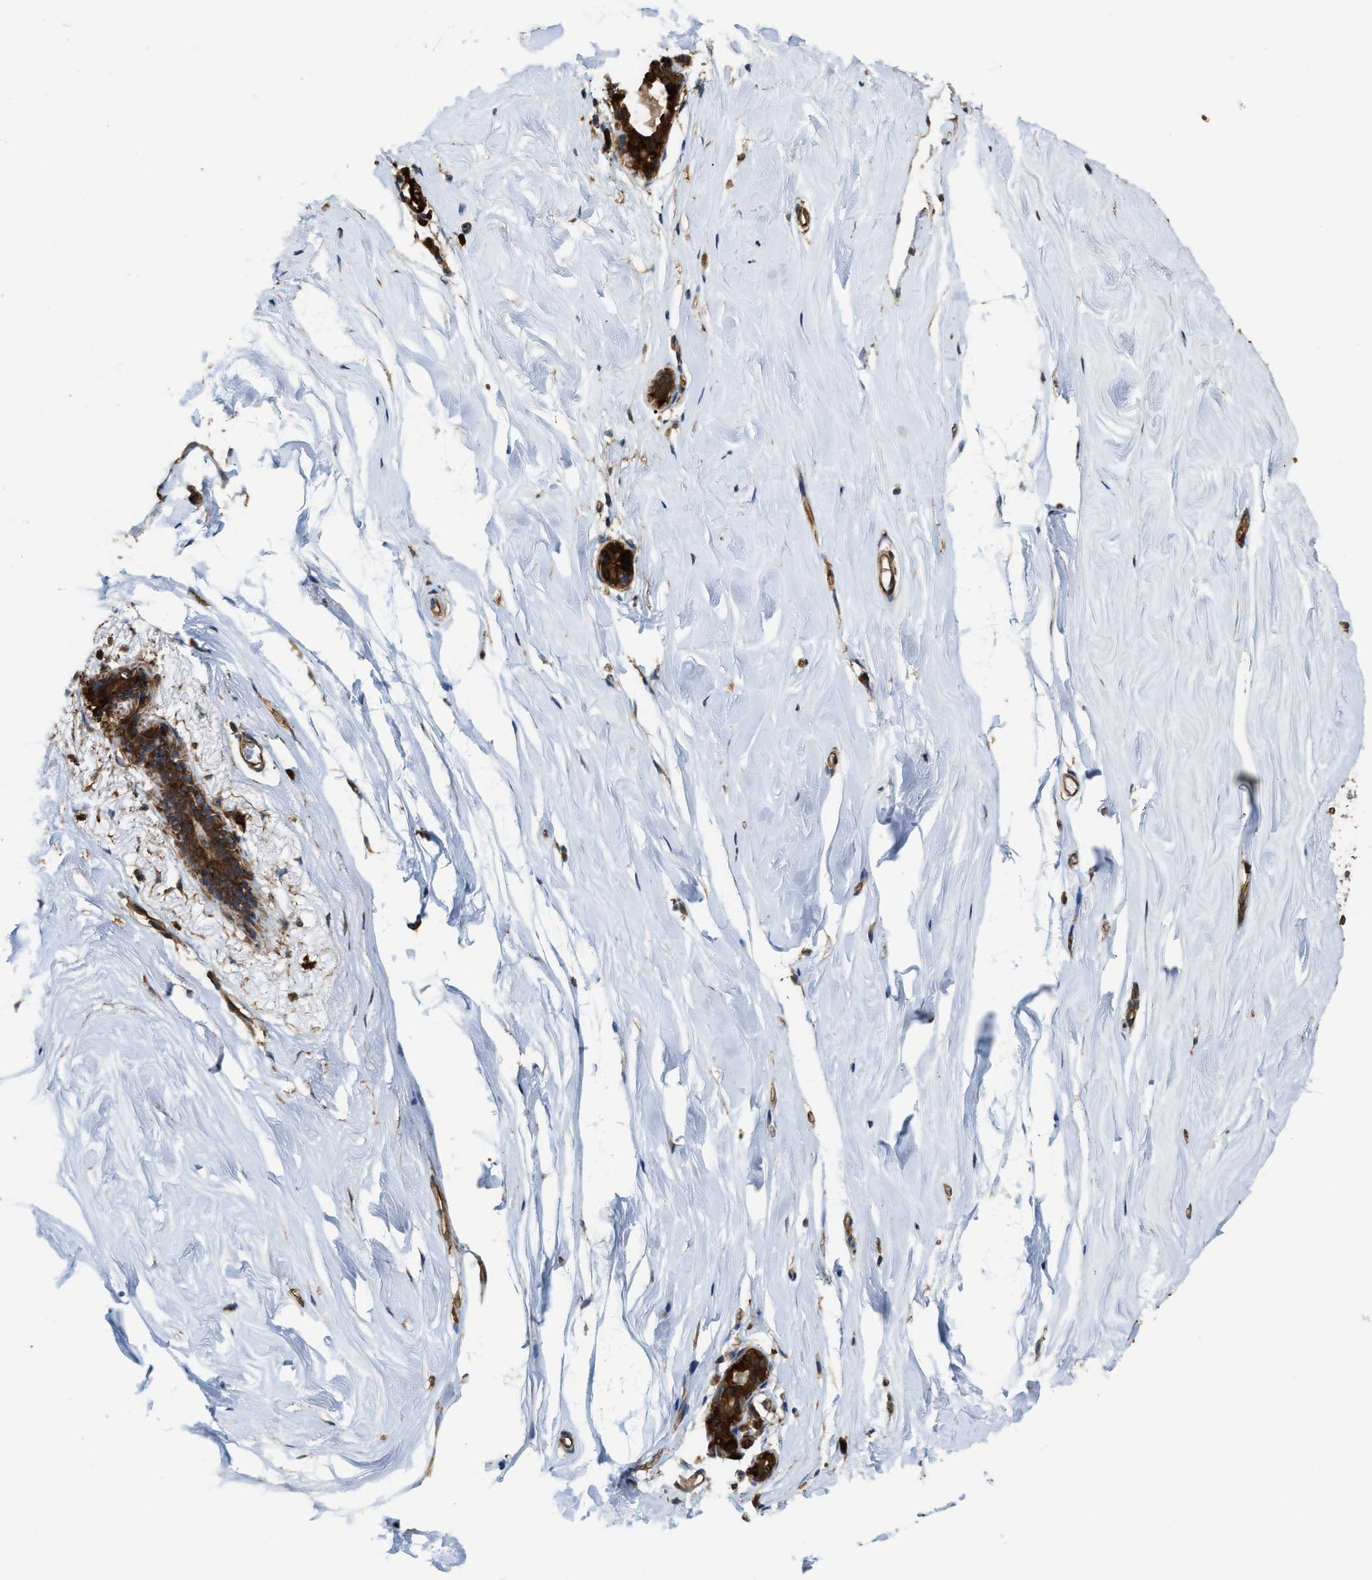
{"staining": {"intensity": "negative", "quantity": "none", "location": "none"}, "tissue": "breast", "cell_type": "Adipocytes", "image_type": "normal", "snomed": [{"axis": "morphology", "description": "Normal tissue, NOS"}, {"axis": "topography", "description": "Breast"}], "caption": "Adipocytes are negative for protein expression in normal human breast. (IHC, brightfield microscopy, high magnification).", "gene": "ATIC", "patient": {"sex": "female", "age": 62}}